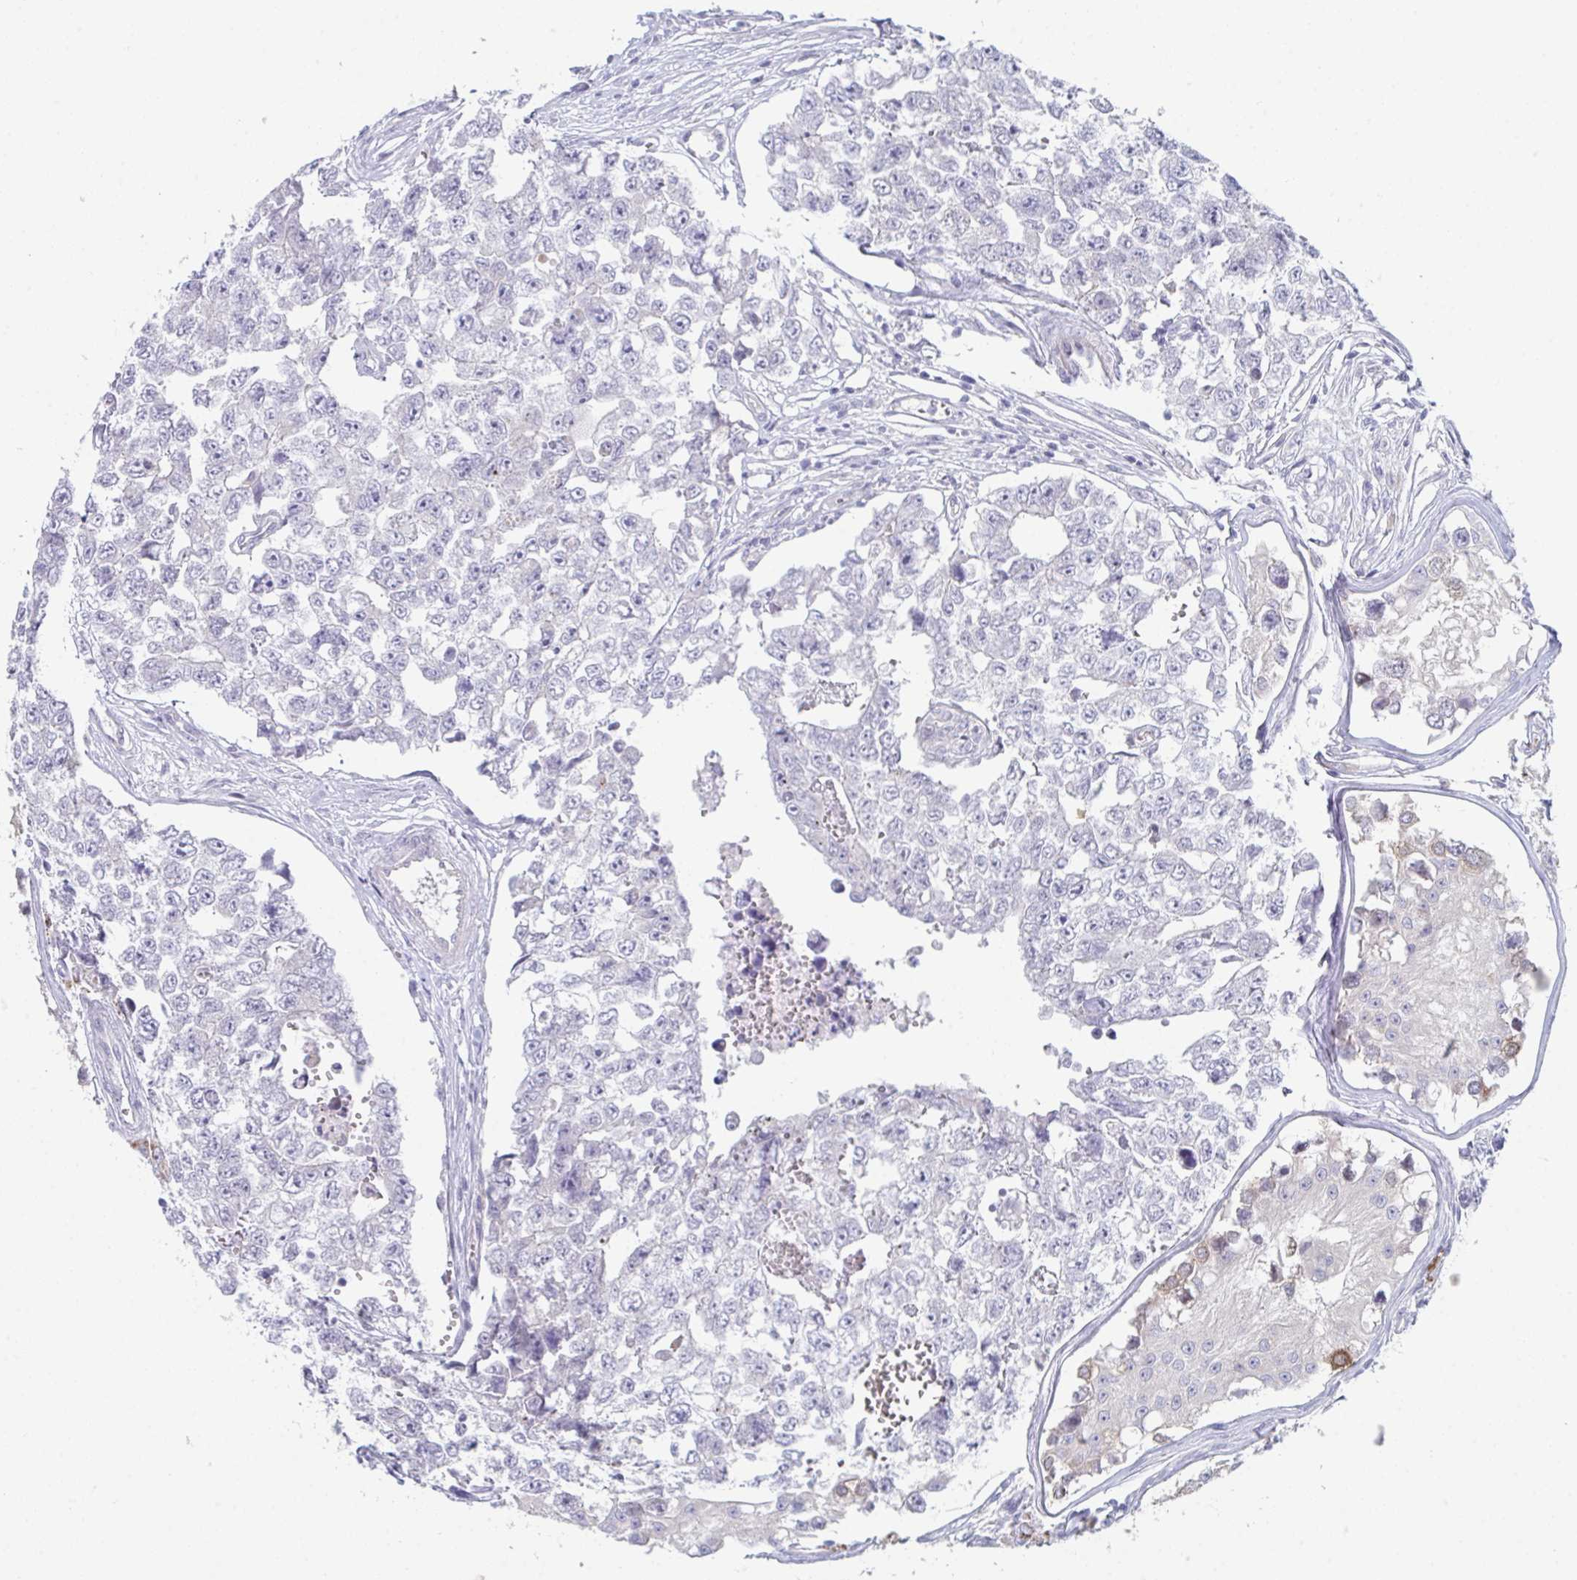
{"staining": {"intensity": "negative", "quantity": "none", "location": "none"}, "tissue": "testis cancer", "cell_type": "Tumor cells", "image_type": "cancer", "snomed": [{"axis": "morphology", "description": "Carcinoma, Embryonal, NOS"}, {"axis": "topography", "description": "Testis"}], "caption": "An image of human embryonal carcinoma (testis) is negative for staining in tumor cells.", "gene": "PTPRD", "patient": {"sex": "male", "age": 18}}